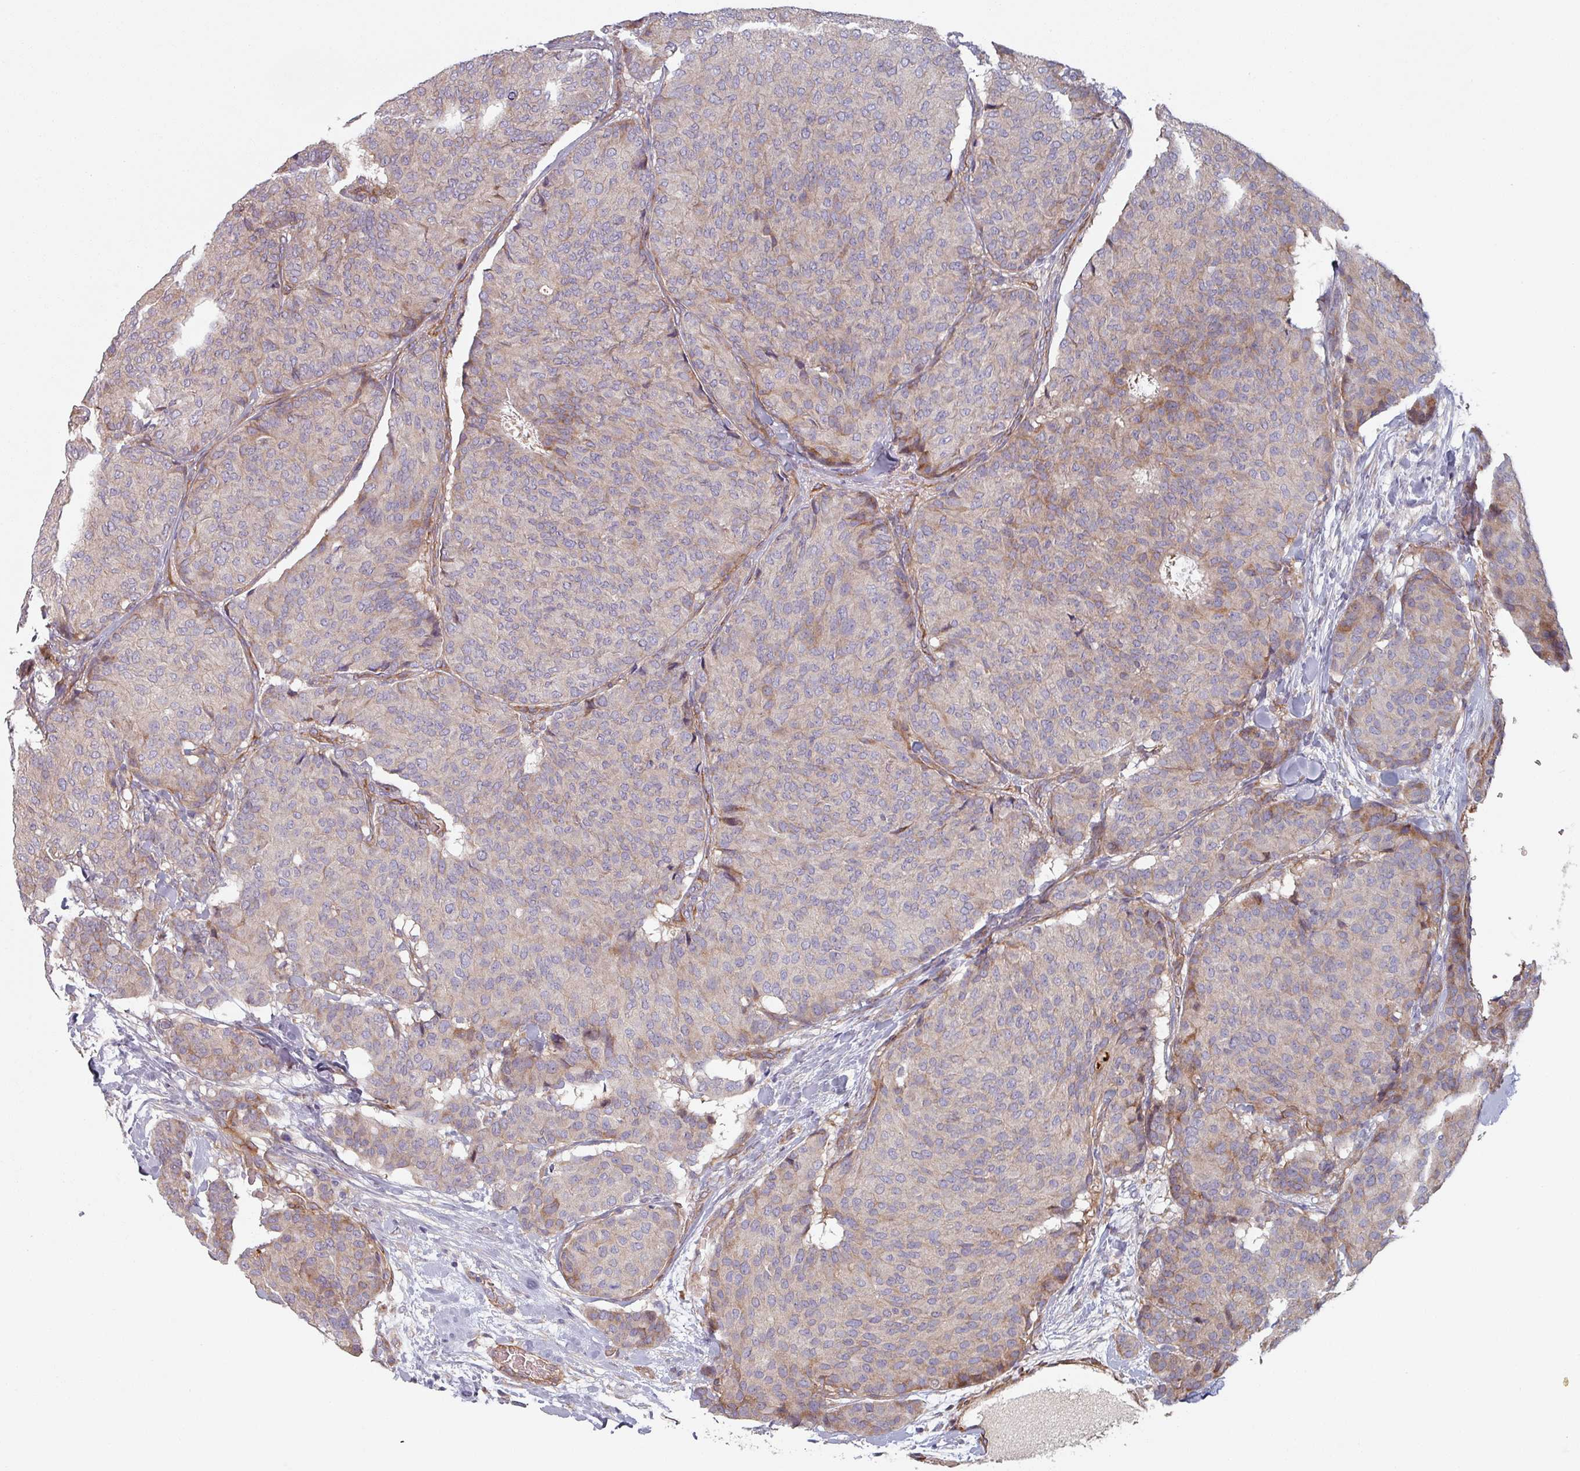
{"staining": {"intensity": "weak", "quantity": "<25%", "location": "cytoplasmic/membranous"}, "tissue": "breast cancer", "cell_type": "Tumor cells", "image_type": "cancer", "snomed": [{"axis": "morphology", "description": "Duct carcinoma"}, {"axis": "topography", "description": "Breast"}], "caption": "High magnification brightfield microscopy of breast intraductal carcinoma stained with DAB (3,3'-diaminobenzidine) (brown) and counterstained with hematoxylin (blue): tumor cells show no significant positivity.", "gene": "C4BPB", "patient": {"sex": "female", "age": 75}}